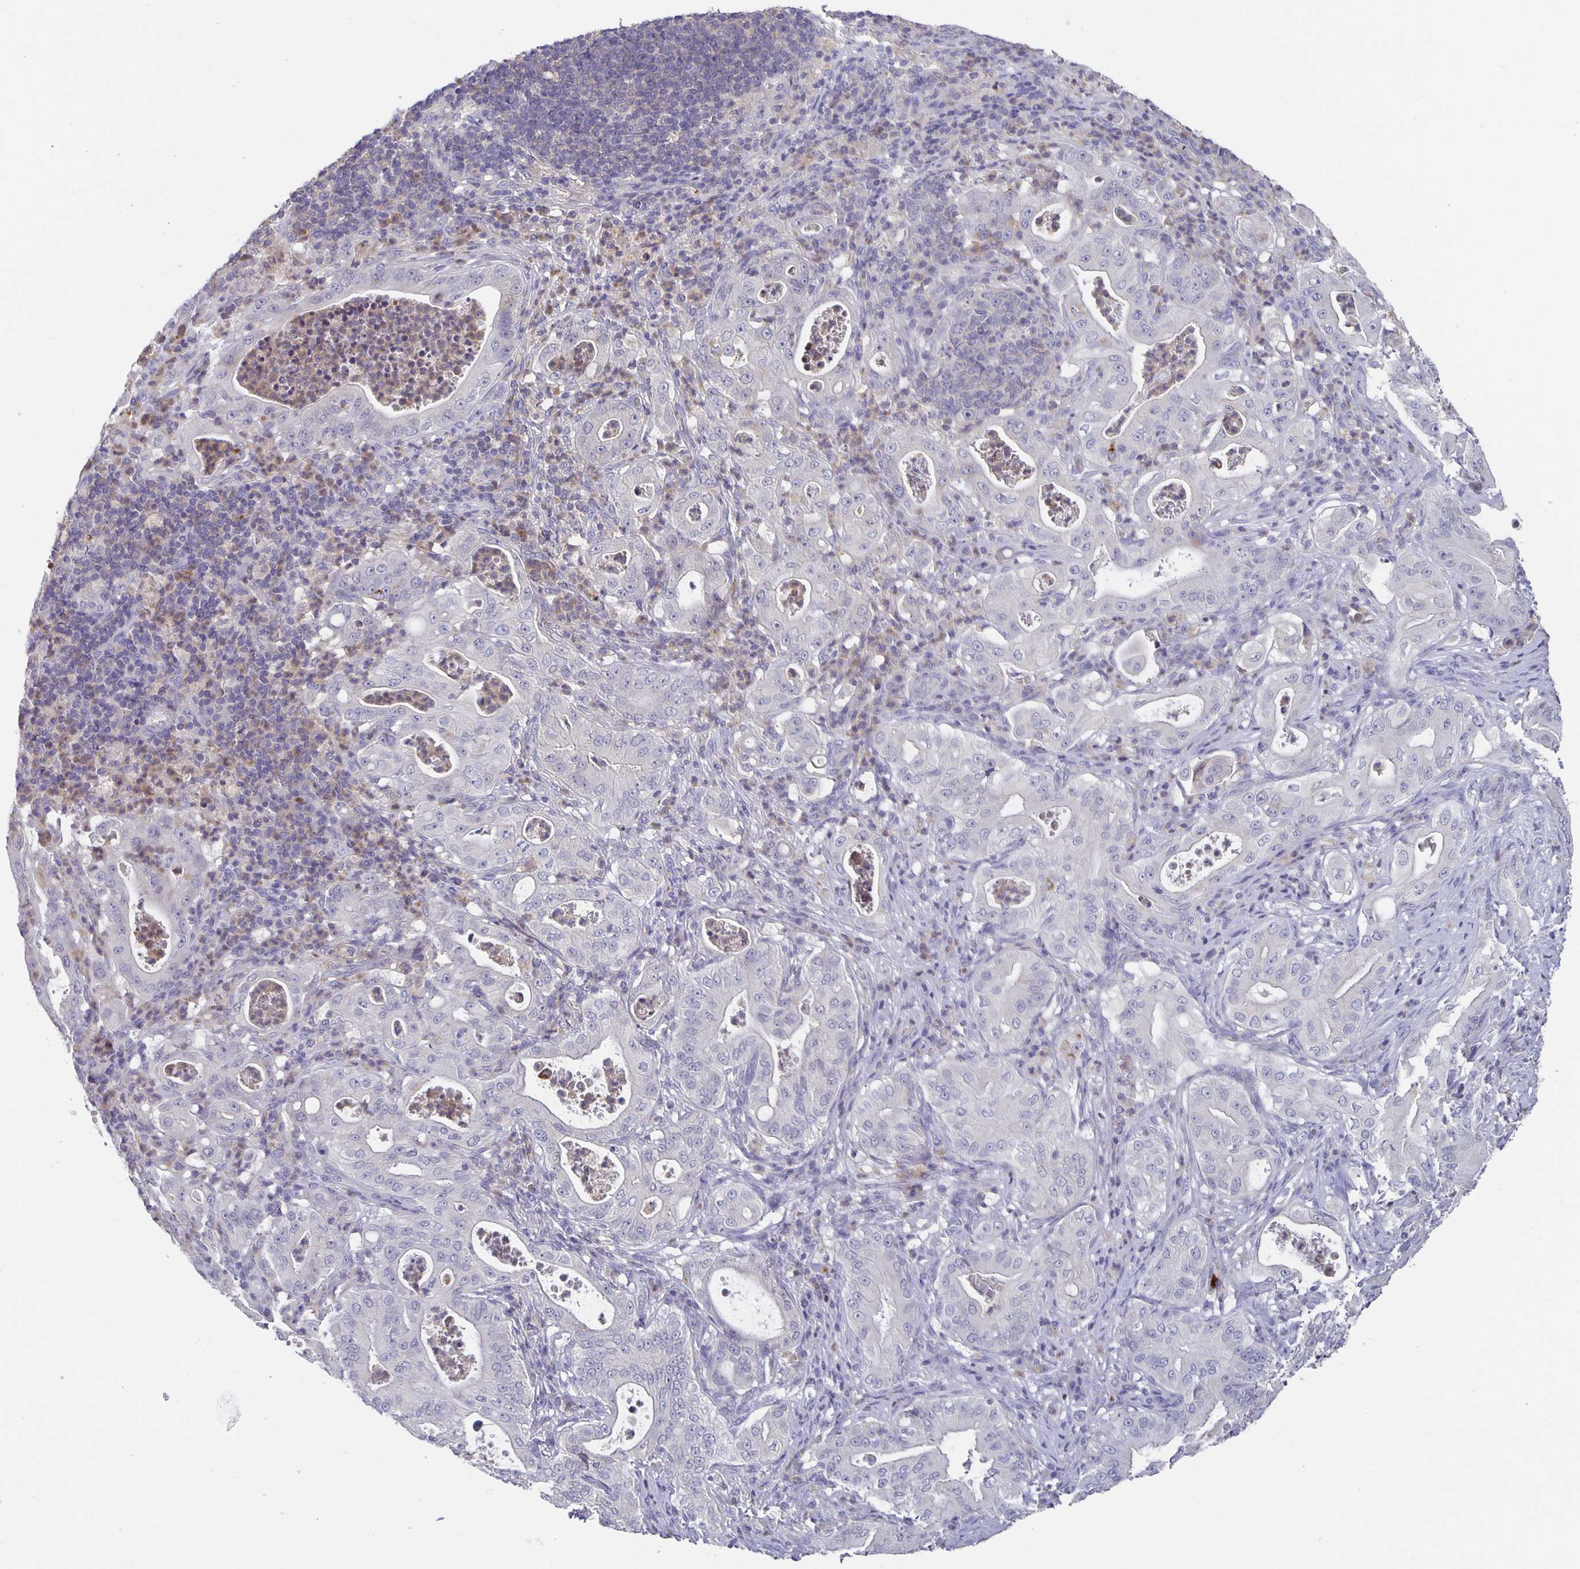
{"staining": {"intensity": "negative", "quantity": "none", "location": "none"}, "tissue": "pancreatic cancer", "cell_type": "Tumor cells", "image_type": "cancer", "snomed": [{"axis": "morphology", "description": "Adenocarcinoma, NOS"}, {"axis": "topography", "description": "Pancreas"}], "caption": "The immunohistochemistry image has no significant expression in tumor cells of pancreatic cancer (adenocarcinoma) tissue. (DAB (3,3'-diaminobenzidine) immunohistochemistry (IHC) with hematoxylin counter stain).", "gene": "GDF15", "patient": {"sex": "male", "age": 71}}